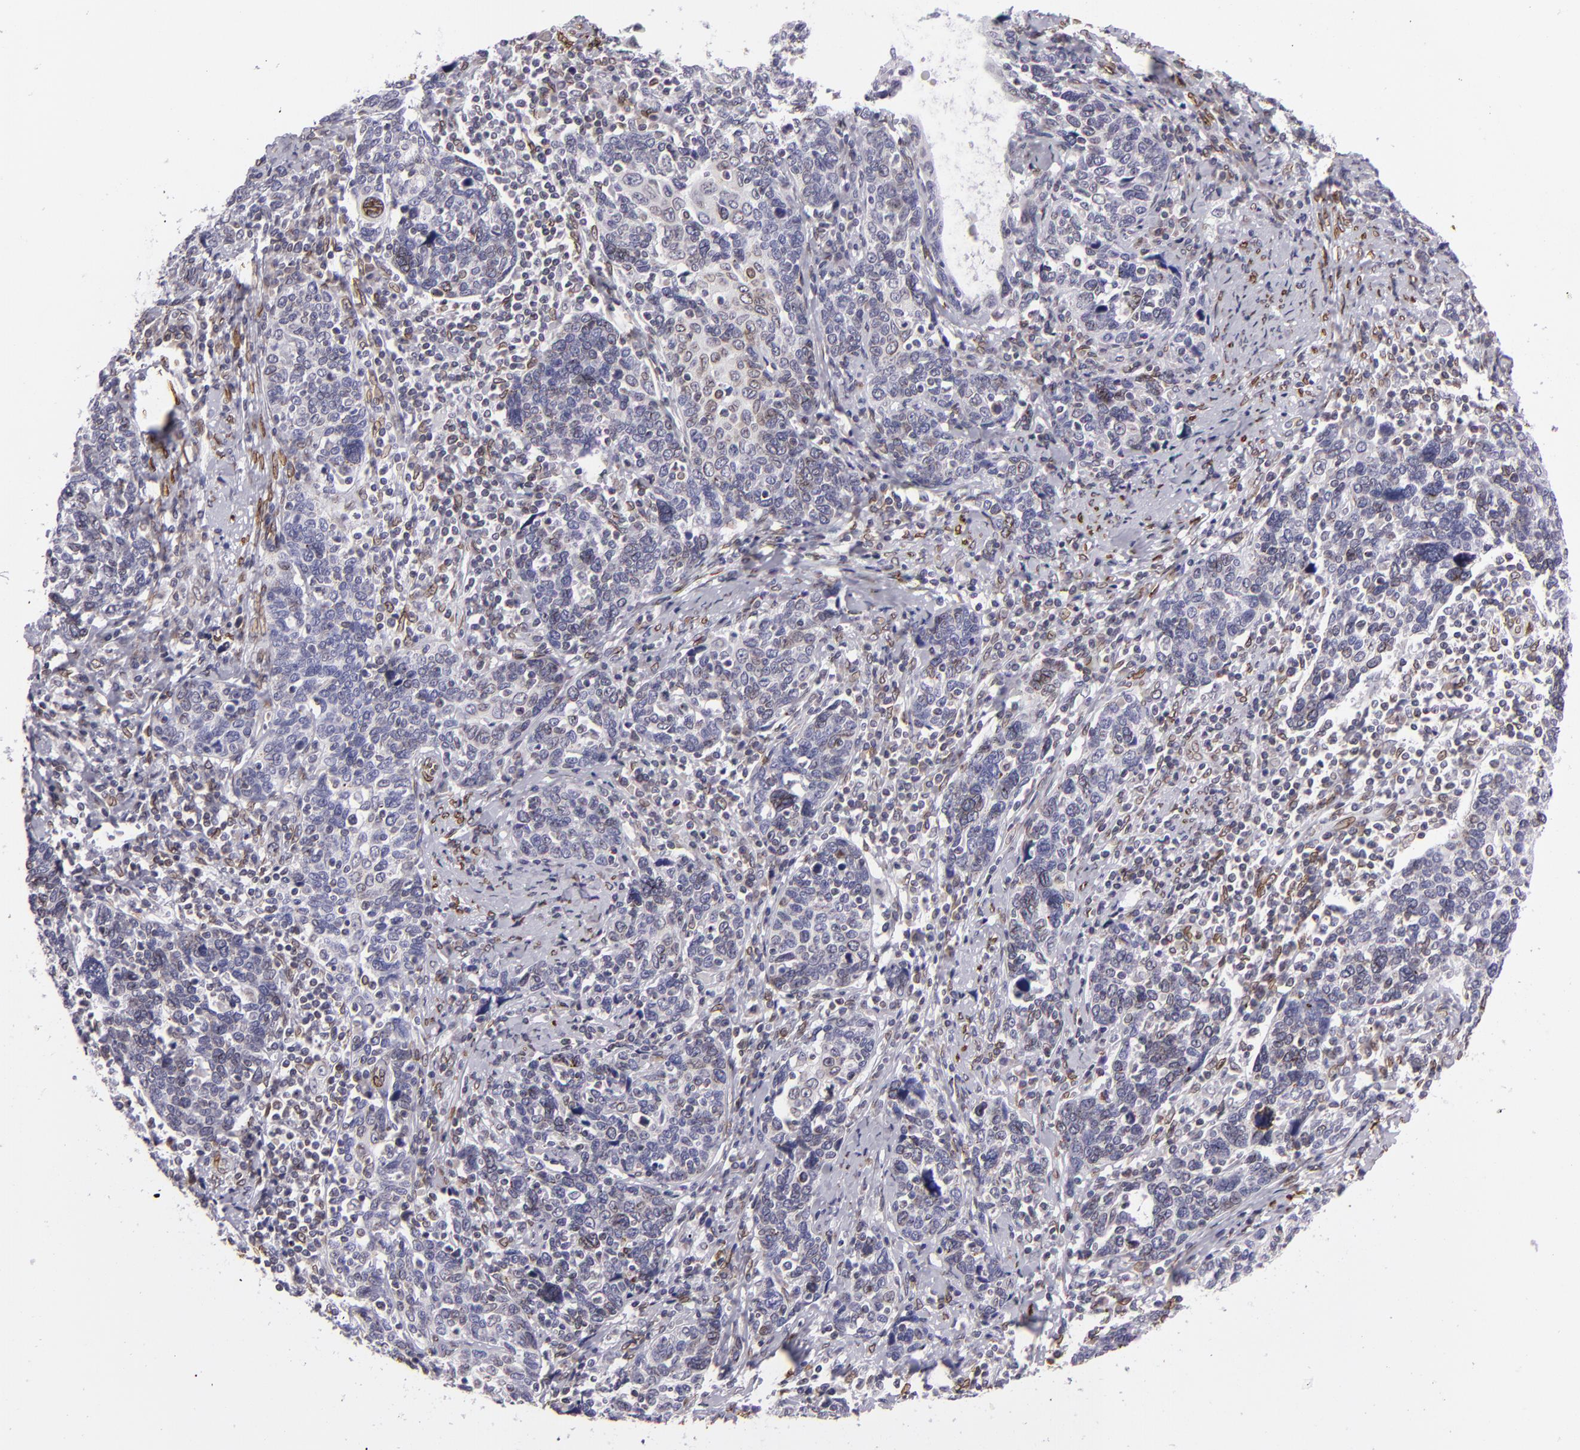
{"staining": {"intensity": "moderate", "quantity": "25%-75%", "location": "nuclear"}, "tissue": "cervical cancer", "cell_type": "Tumor cells", "image_type": "cancer", "snomed": [{"axis": "morphology", "description": "Squamous cell carcinoma, NOS"}, {"axis": "topography", "description": "Cervix"}], "caption": "Immunohistochemical staining of cervical cancer (squamous cell carcinoma) reveals medium levels of moderate nuclear positivity in about 25%-75% of tumor cells. (IHC, brightfield microscopy, high magnification).", "gene": "EMD", "patient": {"sex": "female", "age": 41}}